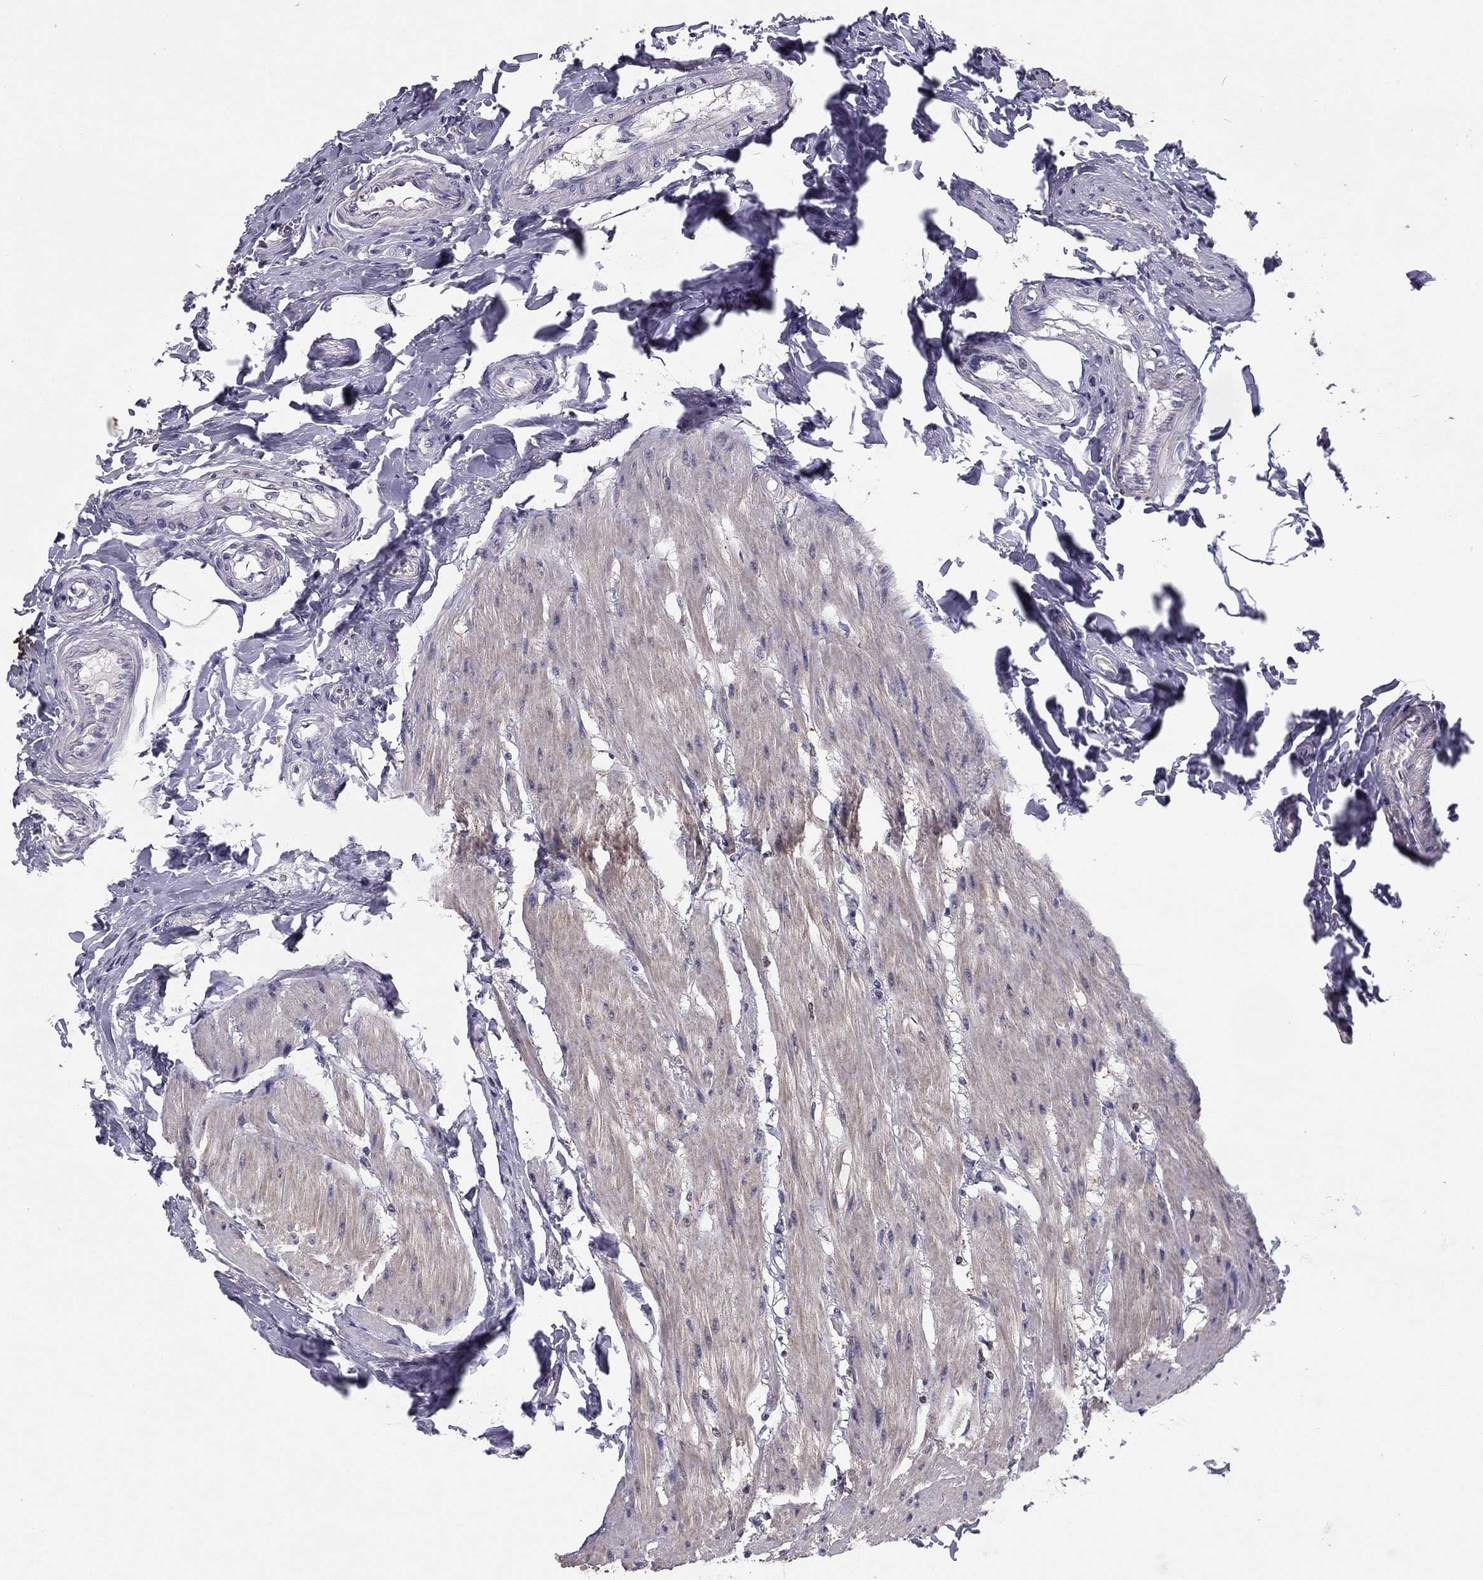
{"staining": {"intensity": "negative", "quantity": "none", "location": "none"}, "tissue": "colon", "cell_type": "Endothelial cells", "image_type": "normal", "snomed": [{"axis": "morphology", "description": "Normal tissue, NOS"}, {"axis": "topography", "description": "Colon"}], "caption": "IHC image of unremarkable colon: colon stained with DAB (3,3'-diaminobenzidine) demonstrates no significant protein expression in endothelial cells.", "gene": "HCN1", "patient": {"sex": "female", "age": 65}}